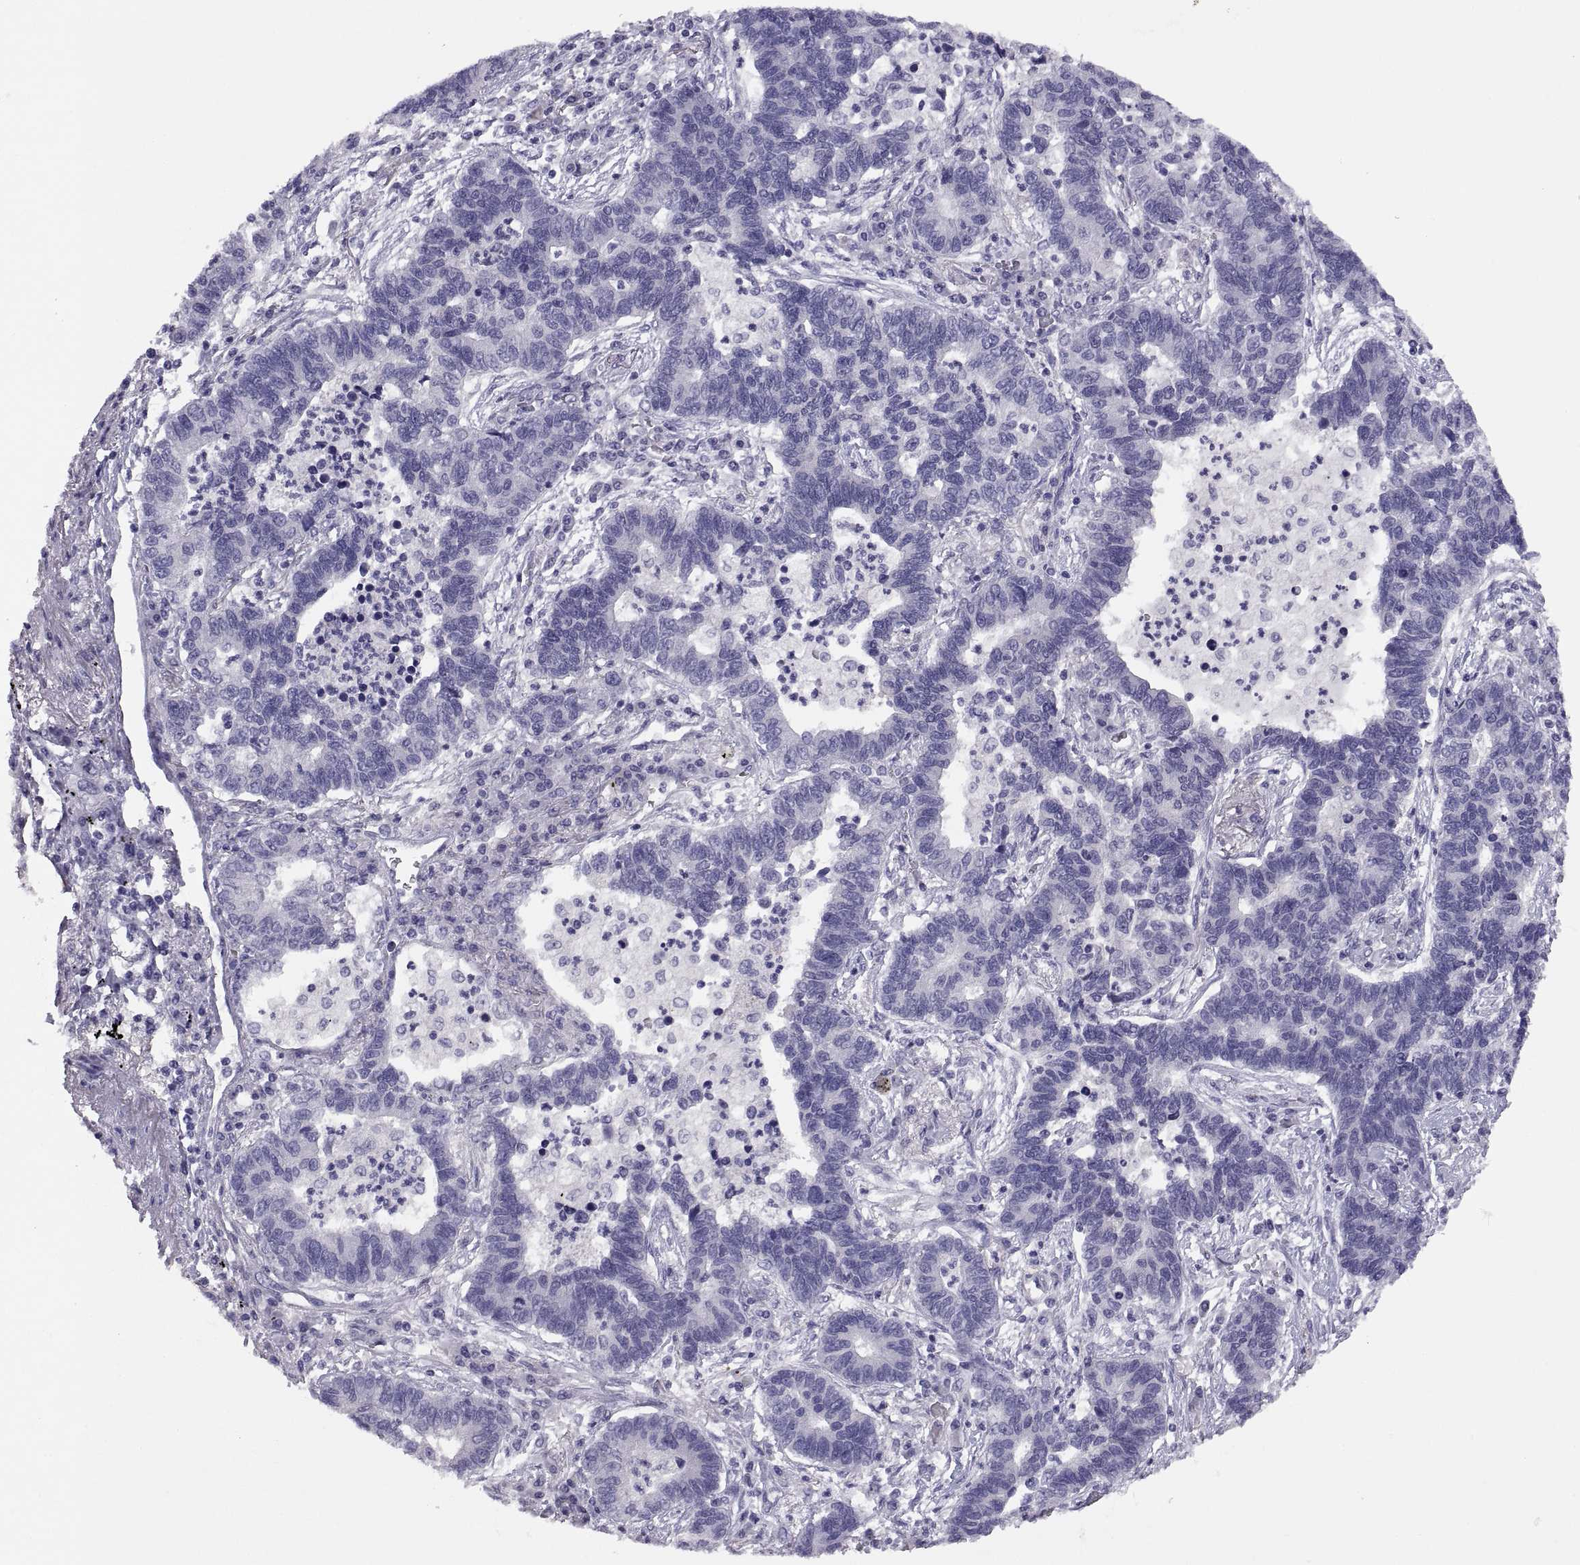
{"staining": {"intensity": "negative", "quantity": "none", "location": "none"}, "tissue": "lung cancer", "cell_type": "Tumor cells", "image_type": "cancer", "snomed": [{"axis": "morphology", "description": "Adenocarcinoma, NOS"}, {"axis": "topography", "description": "Lung"}], "caption": "This is an immunohistochemistry image of adenocarcinoma (lung). There is no expression in tumor cells.", "gene": "STRC", "patient": {"sex": "female", "age": 57}}